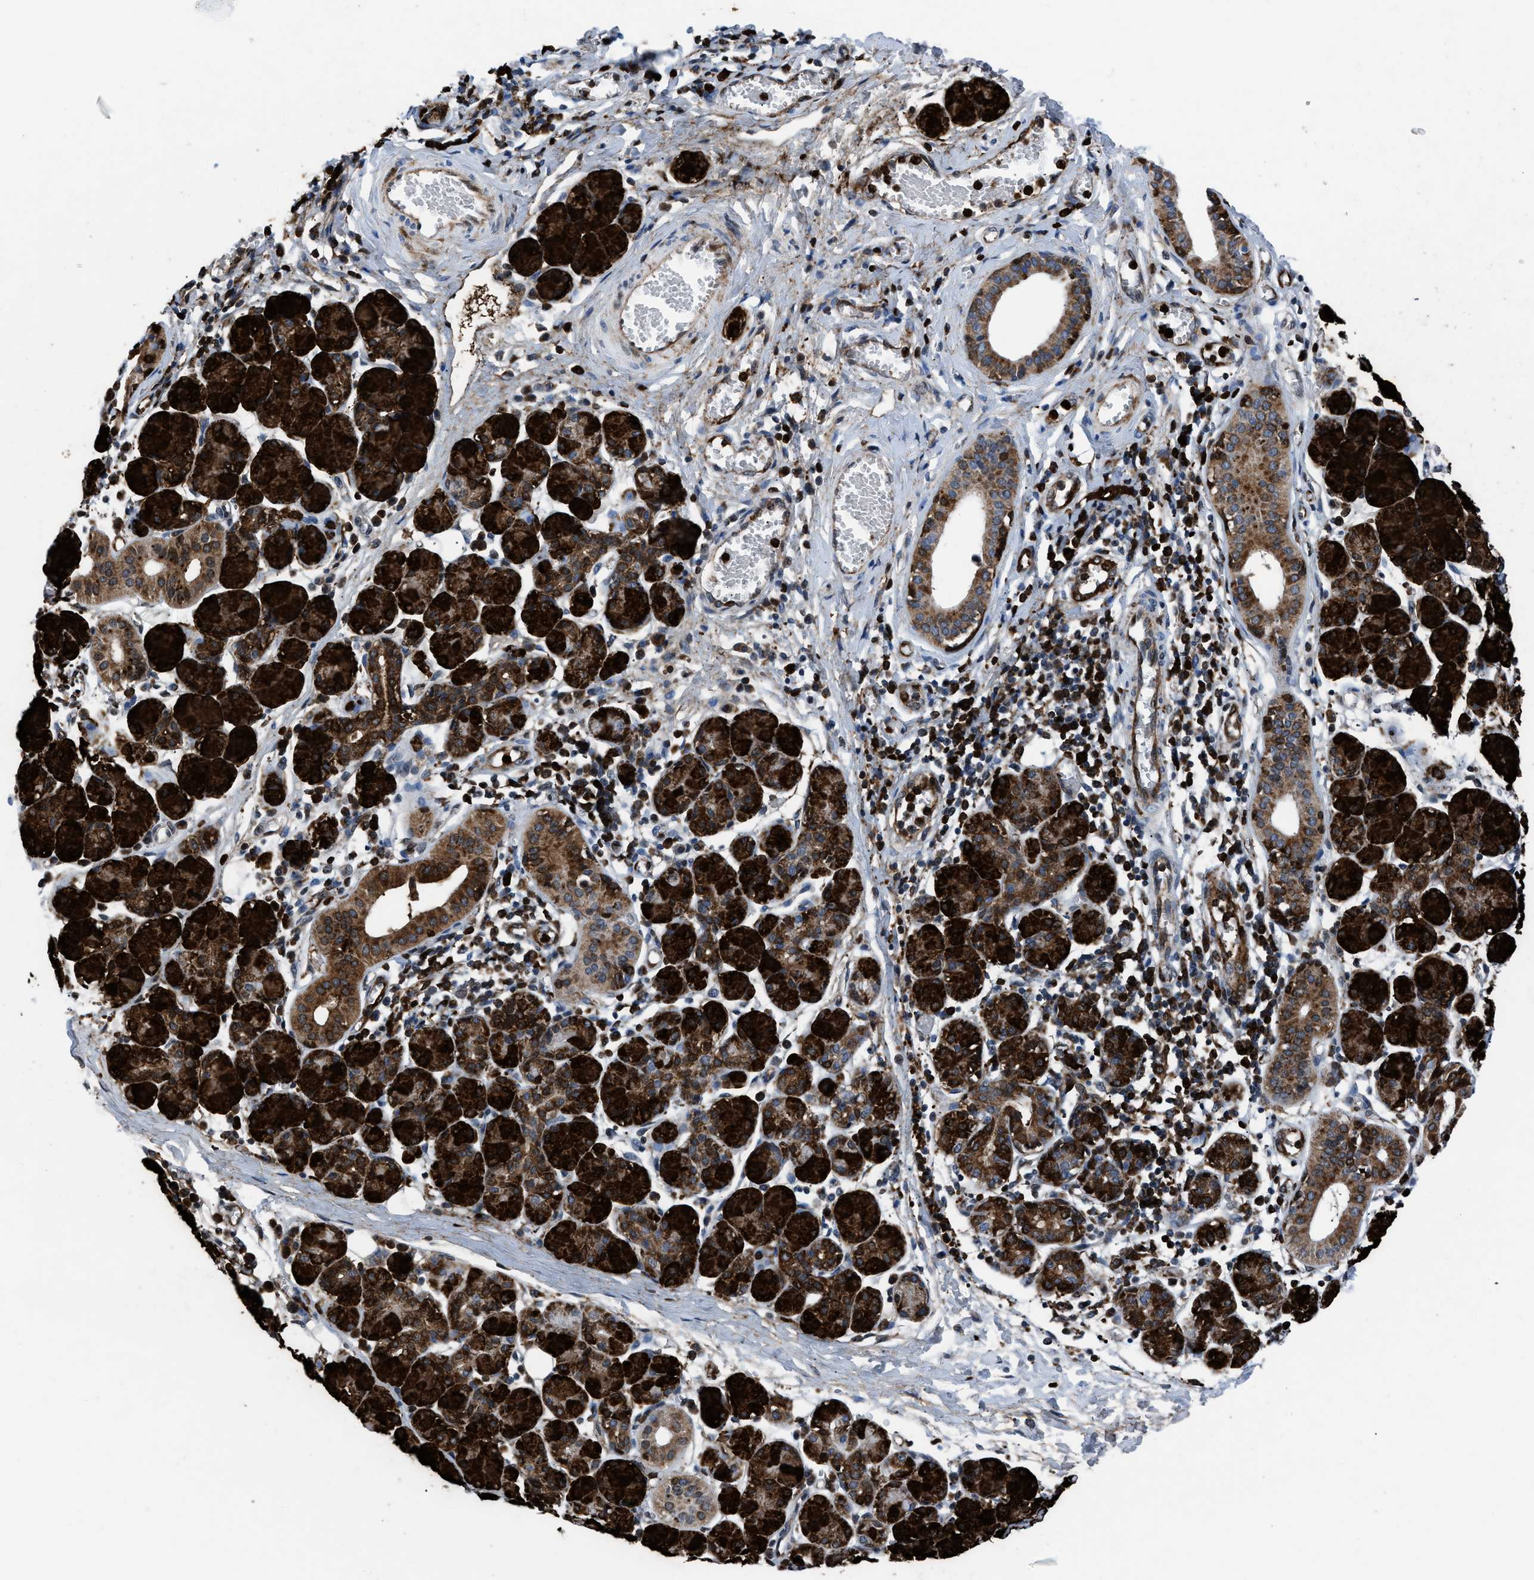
{"staining": {"intensity": "strong", "quantity": ">75%", "location": "cytoplasmic/membranous"}, "tissue": "salivary gland", "cell_type": "Glandular cells", "image_type": "normal", "snomed": [{"axis": "morphology", "description": "Normal tissue, NOS"}, {"axis": "morphology", "description": "Inflammation, NOS"}, {"axis": "topography", "description": "Lymph node"}, {"axis": "topography", "description": "Salivary gland"}], "caption": "Immunohistochemical staining of unremarkable human salivary gland shows high levels of strong cytoplasmic/membranous positivity in about >75% of glandular cells. The protein is shown in brown color, while the nuclei are stained blue.", "gene": "LMO2", "patient": {"sex": "male", "age": 3}}